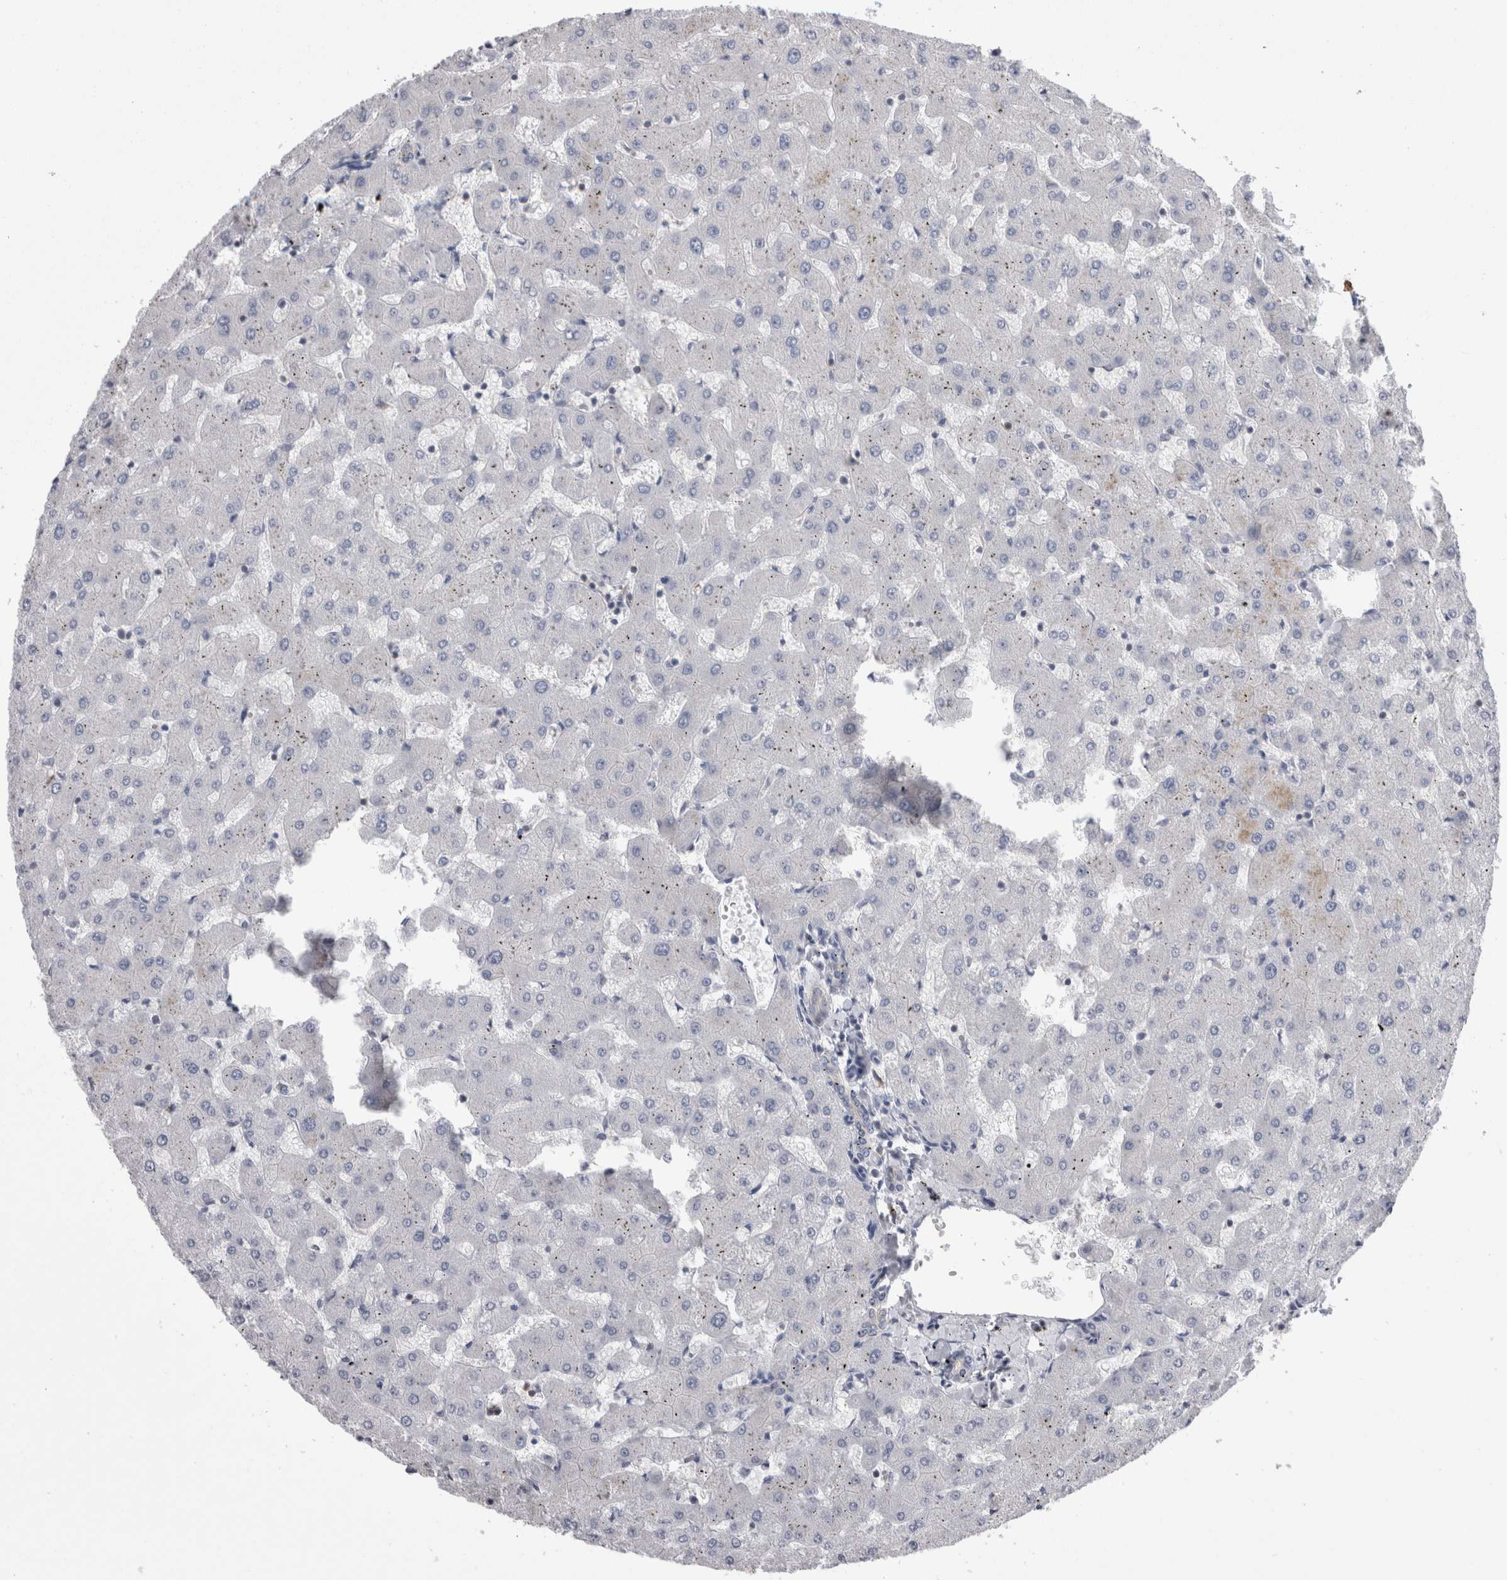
{"staining": {"intensity": "negative", "quantity": "none", "location": "none"}, "tissue": "liver", "cell_type": "Cholangiocytes", "image_type": "normal", "snomed": [{"axis": "morphology", "description": "Normal tissue, NOS"}, {"axis": "topography", "description": "Liver"}], "caption": "The image shows no significant expression in cholangiocytes of liver.", "gene": "DCTN6", "patient": {"sex": "female", "age": 63}}